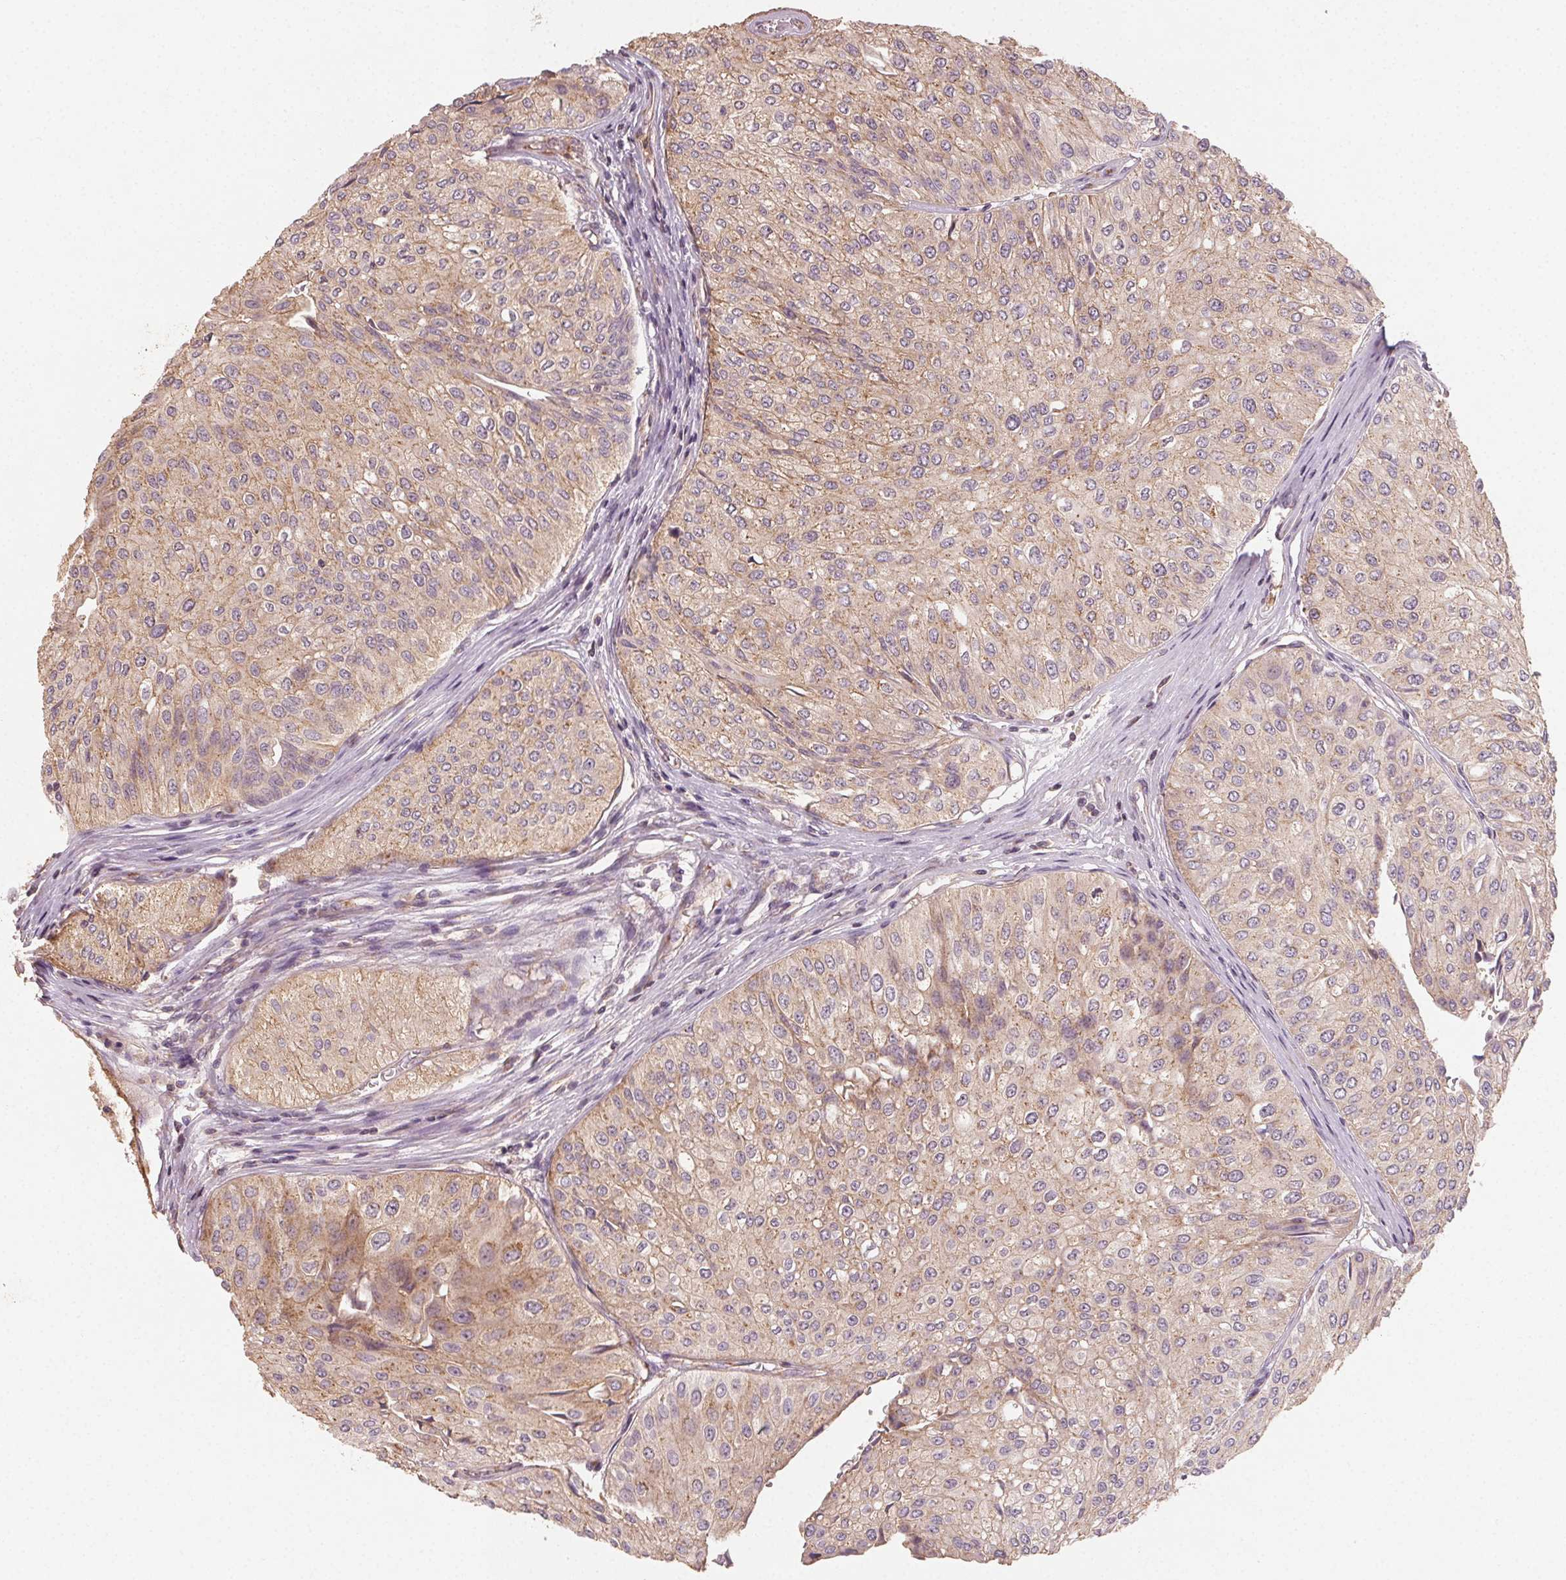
{"staining": {"intensity": "weak", "quantity": ">75%", "location": "cytoplasmic/membranous"}, "tissue": "urothelial cancer", "cell_type": "Tumor cells", "image_type": "cancer", "snomed": [{"axis": "morphology", "description": "Urothelial carcinoma, NOS"}, {"axis": "topography", "description": "Urinary bladder"}], "caption": "Tumor cells demonstrate low levels of weak cytoplasmic/membranous expression in about >75% of cells in urothelial cancer. The protein of interest is shown in brown color, while the nuclei are stained blue.", "gene": "AP1S1", "patient": {"sex": "male", "age": 67}}